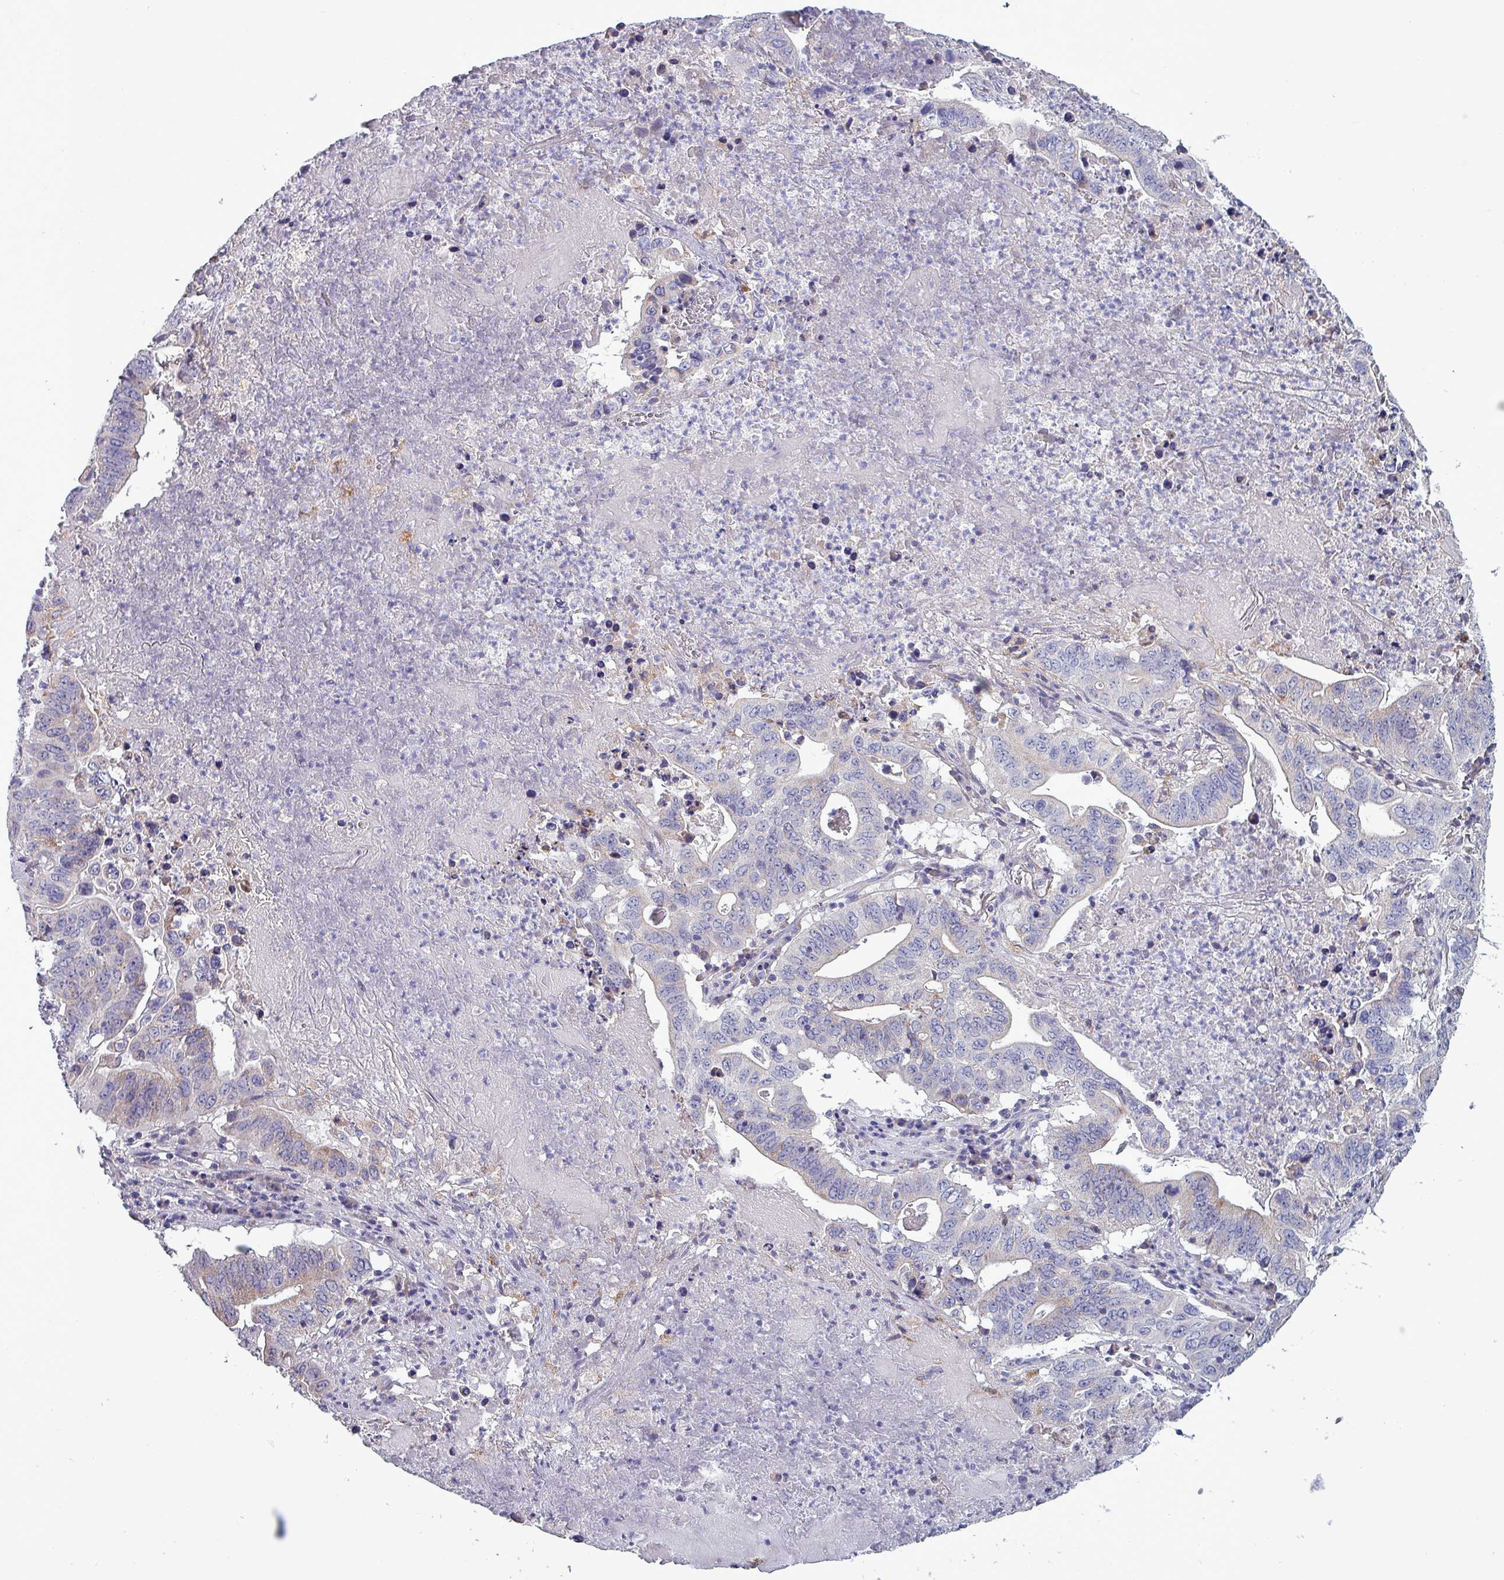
{"staining": {"intensity": "weak", "quantity": "<25%", "location": "cytoplasmic/membranous"}, "tissue": "lung cancer", "cell_type": "Tumor cells", "image_type": "cancer", "snomed": [{"axis": "morphology", "description": "Adenocarcinoma, NOS"}, {"axis": "topography", "description": "Lung"}], "caption": "Tumor cells are negative for protein expression in human adenocarcinoma (lung). (Stains: DAB (3,3'-diaminobenzidine) IHC with hematoxylin counter stain, Microscopy: brightfield microscopy at high magnification).", "gene": "HSD3B7", "patient": {"sex": "female", "age": 60}}